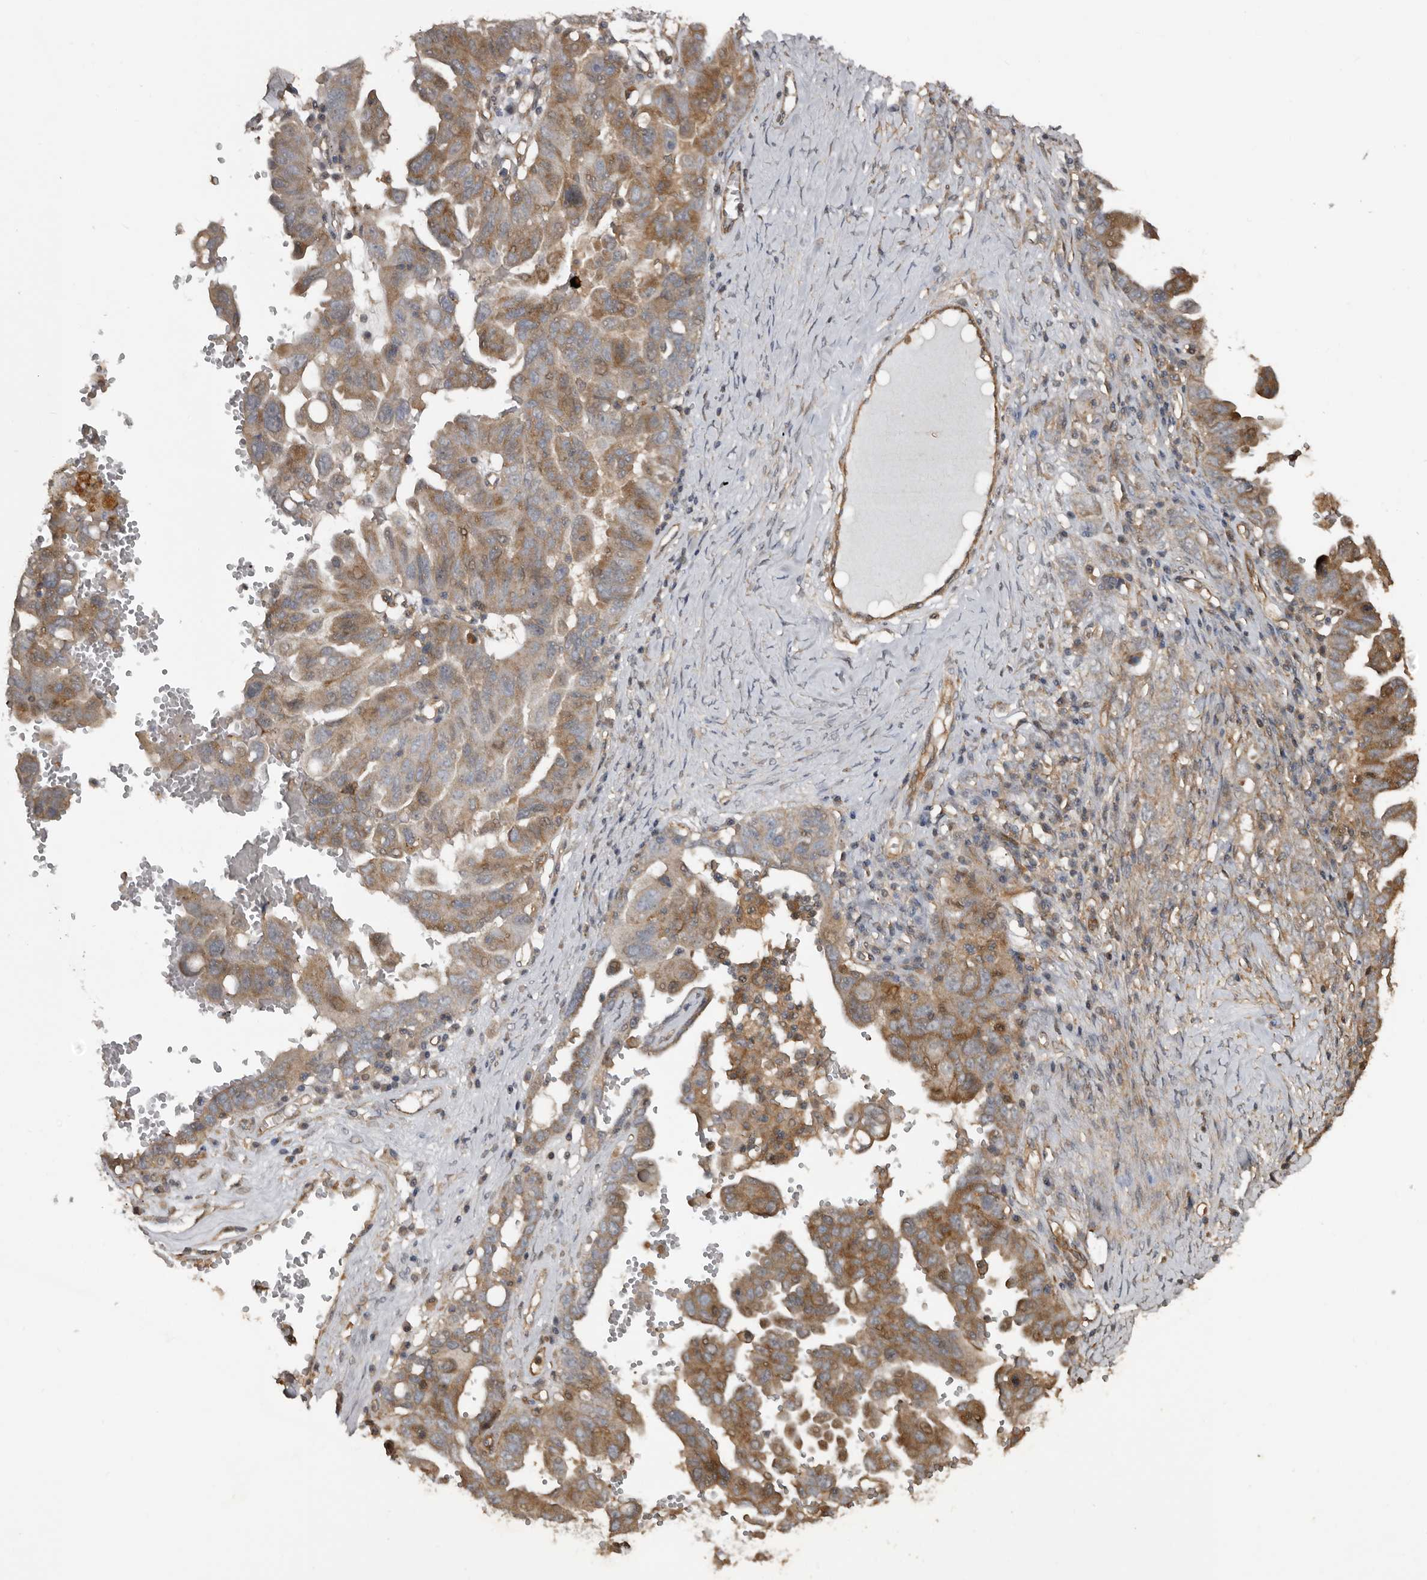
{"staining": {"intensity": "moderate", "quantity": "25%-75%", "location": "cytoplasmic/membranous"}, "tissue": "ovarian cancer", "cell_type": "Tumor cells", "image_type": "cancer", "snomed": [{"axis": "morphology", "description": "Carcinoma, endometroid"}, {"axis": "topography", "description": "Ovary"}], "caption": "Human ovarian endometroid carcinoma stained with a protein marker exhibits moderate staining in tumor cells.", "gene": "EXOC3L1", "patient": {"sex": "female", "age": 62}}